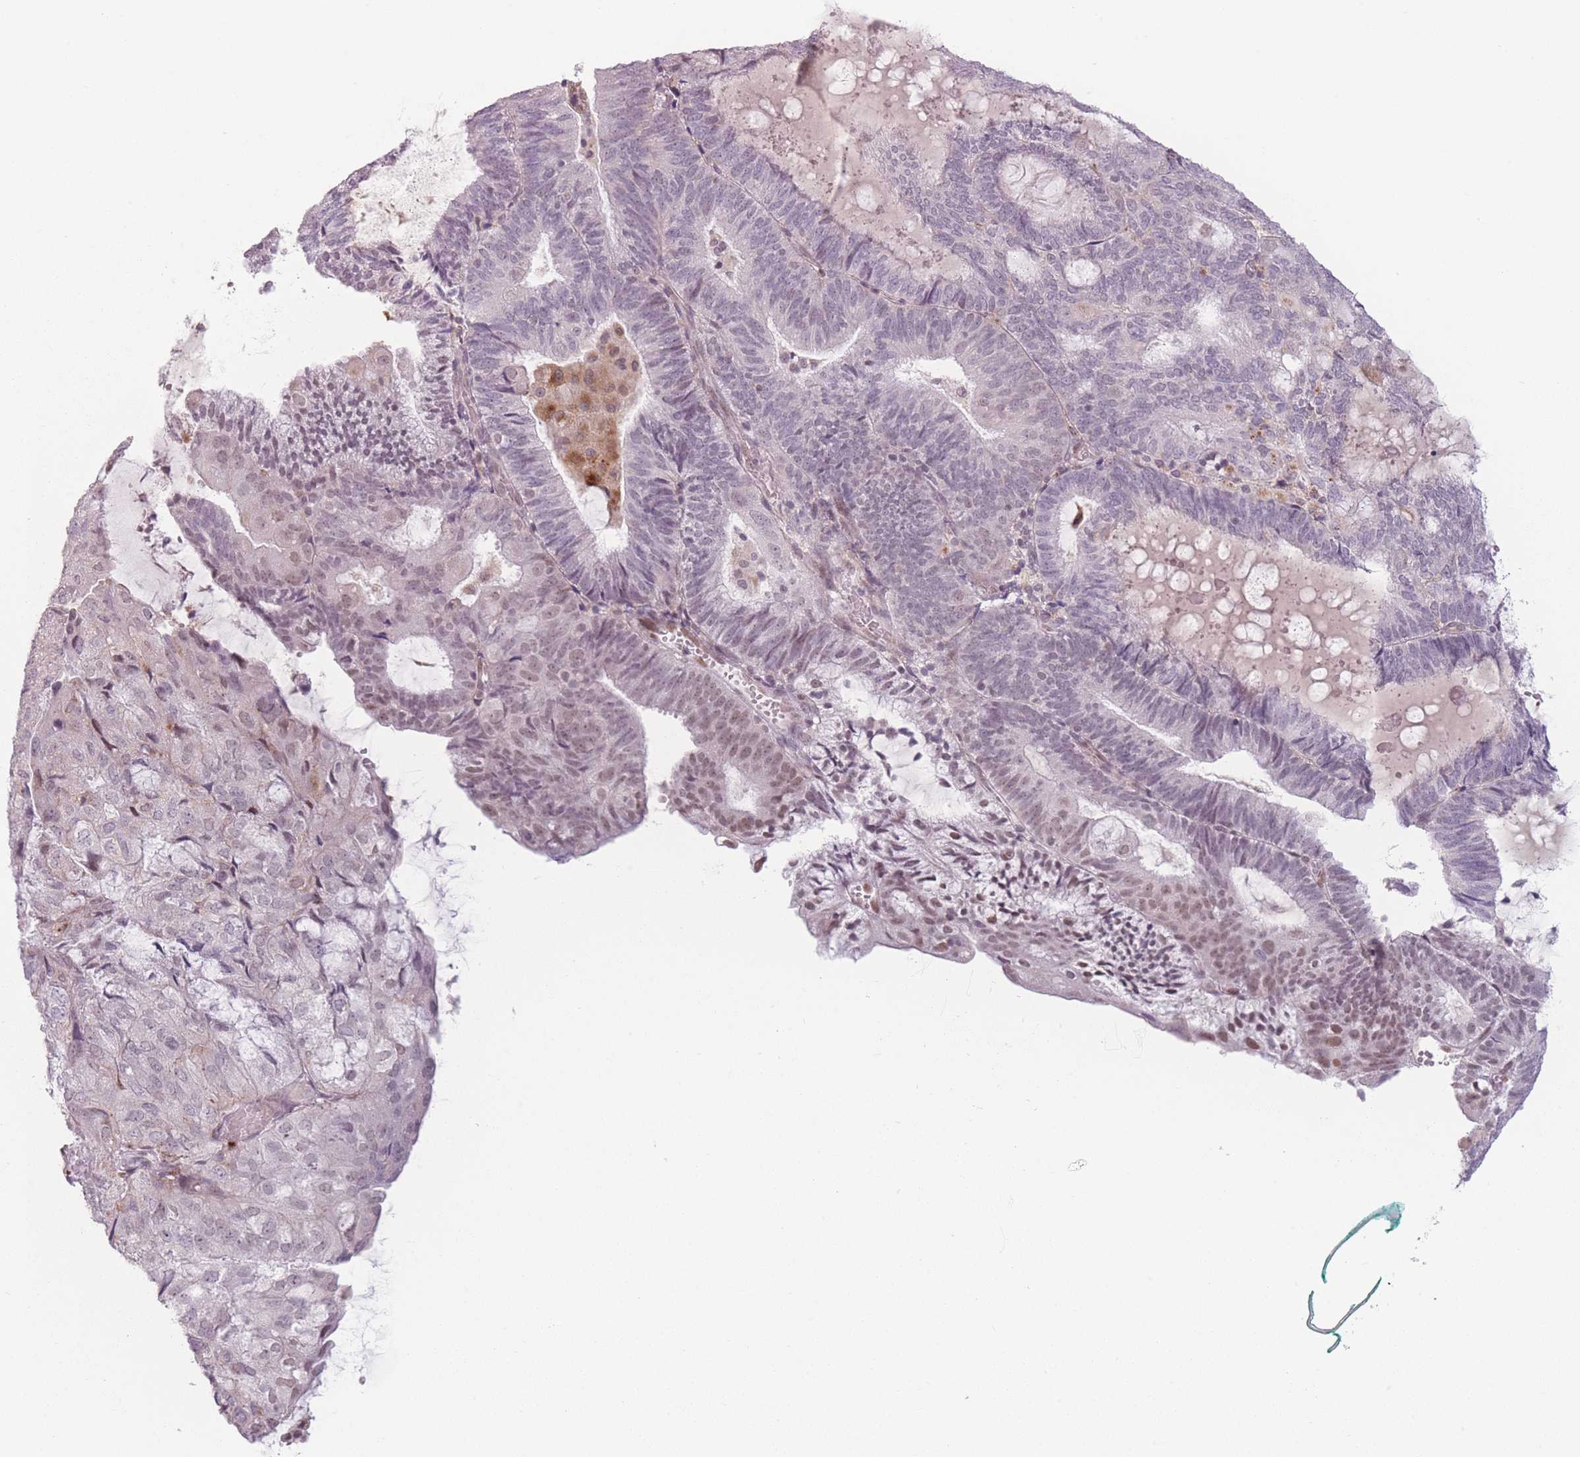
{"staining": {"intensity": "moderate", "quantity": "<25%", "location": "nuclear"}, "tissue": "endometrial cancer", "cell_type": "Tumor cells", "image_type": "cancer", "snomed": [{"axis": "morphology", "description": "Adenocarcinoma, NOS"}, {"axis": "topography", "description": "Endometrium"}], "caption": "Immunohistochemistry (IHC) micrograph of endometrial cancer stained for a protein (brown), which shows low levels of moderate nuclear expression in about <25% of tumor cells.", "gene": "OR10C1", "patient": {"sex": "female", "age": 81}}